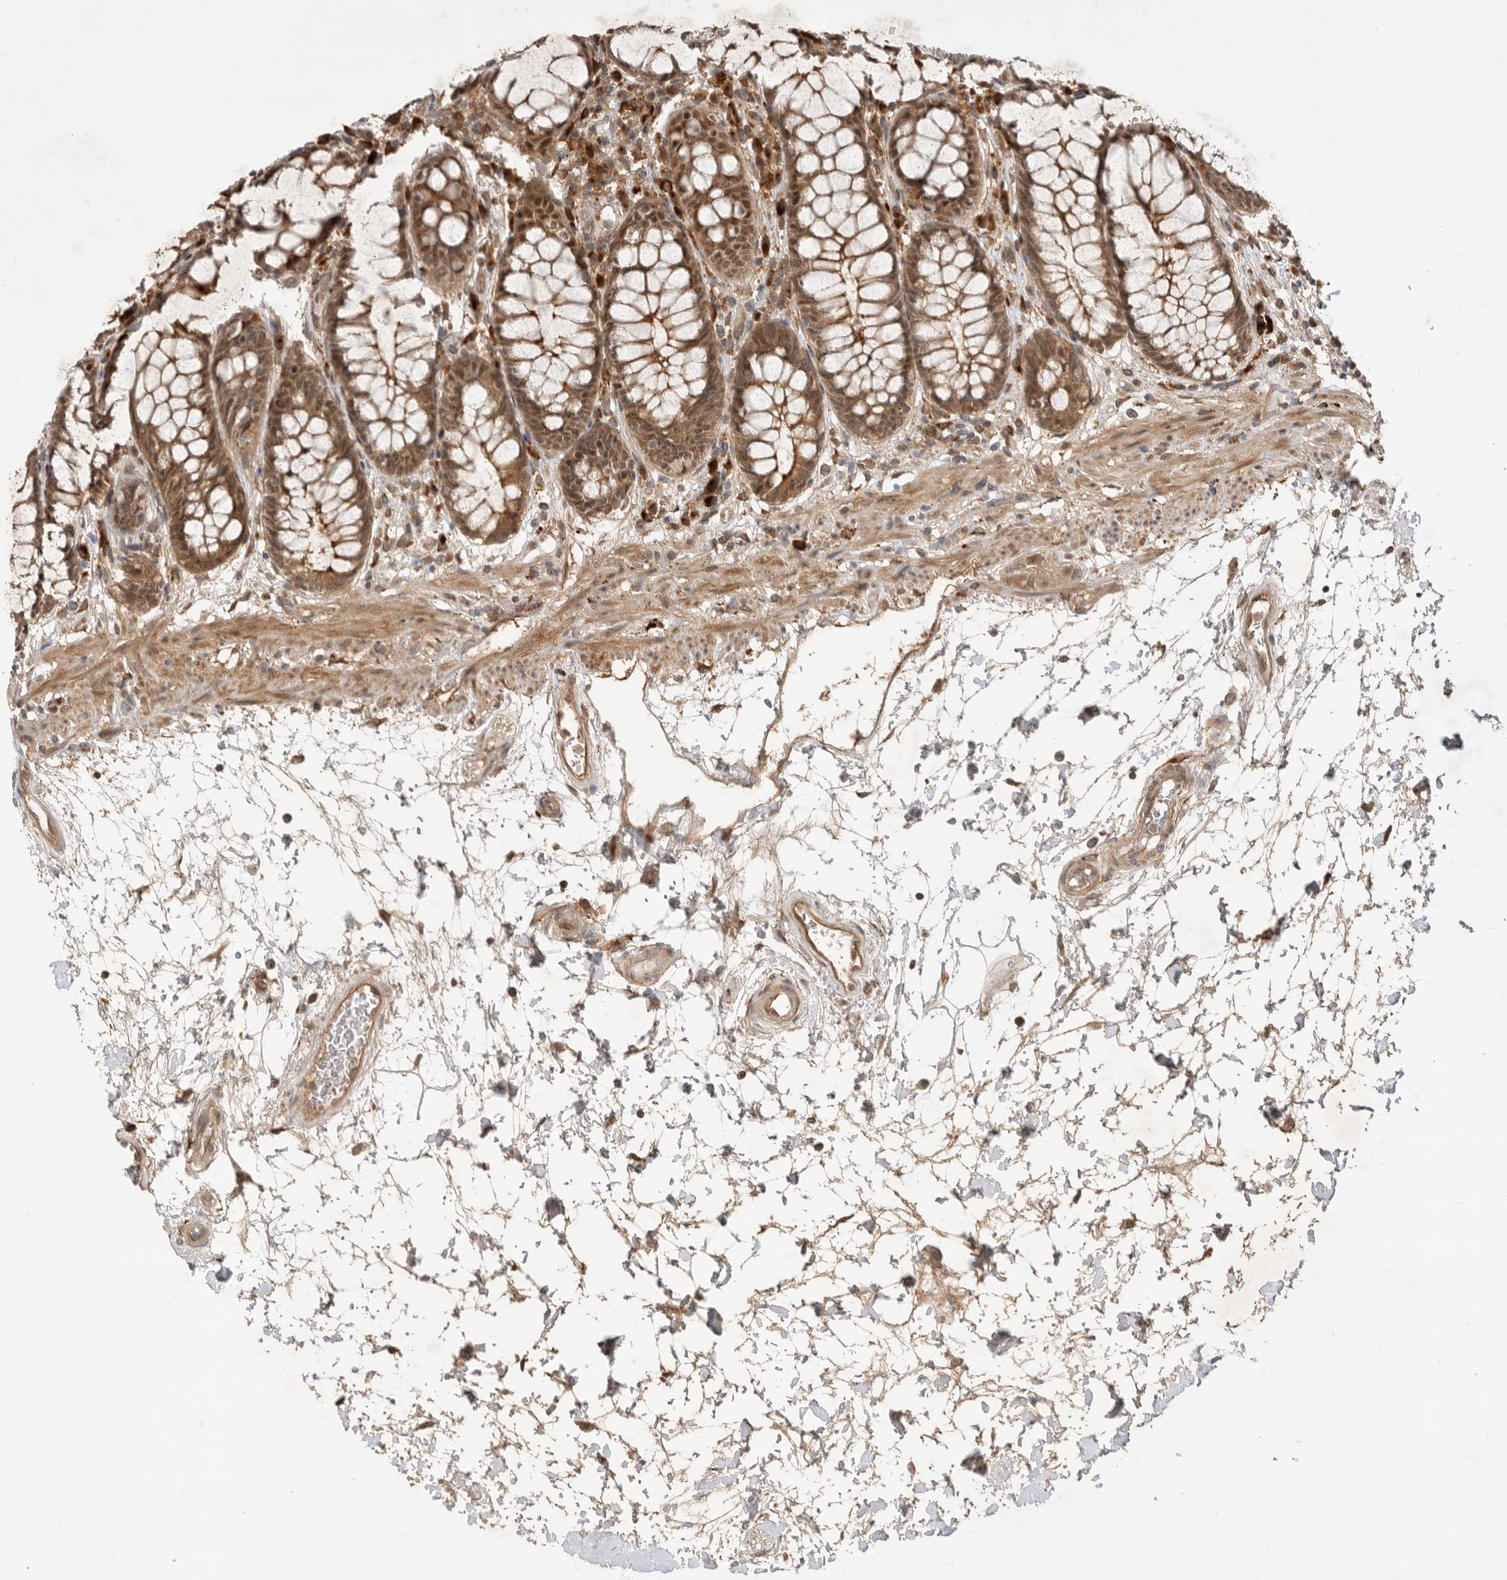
{"staining": {"intensity": "moderate", "quantity": ">75%", "location": "cytoplasmic/membranous"}, "tissue": "rectum", "cell_type": "Glandular cells", "image_type": "normal", "snomed": [{"axis": "morphology", "description": "Normal tissue, NOS"}, {"axis": "topography", "description": "Rectum"}], "caption": "DAB (3,3'-diaminobenzidine) immunohistochemical staining of benign human rectum displays moderate cytoplasmic/membranous protein expression in about >75% of glandular cells.", "gene": "DCAF8", "patient": {"sex": "male", "age": 64}}